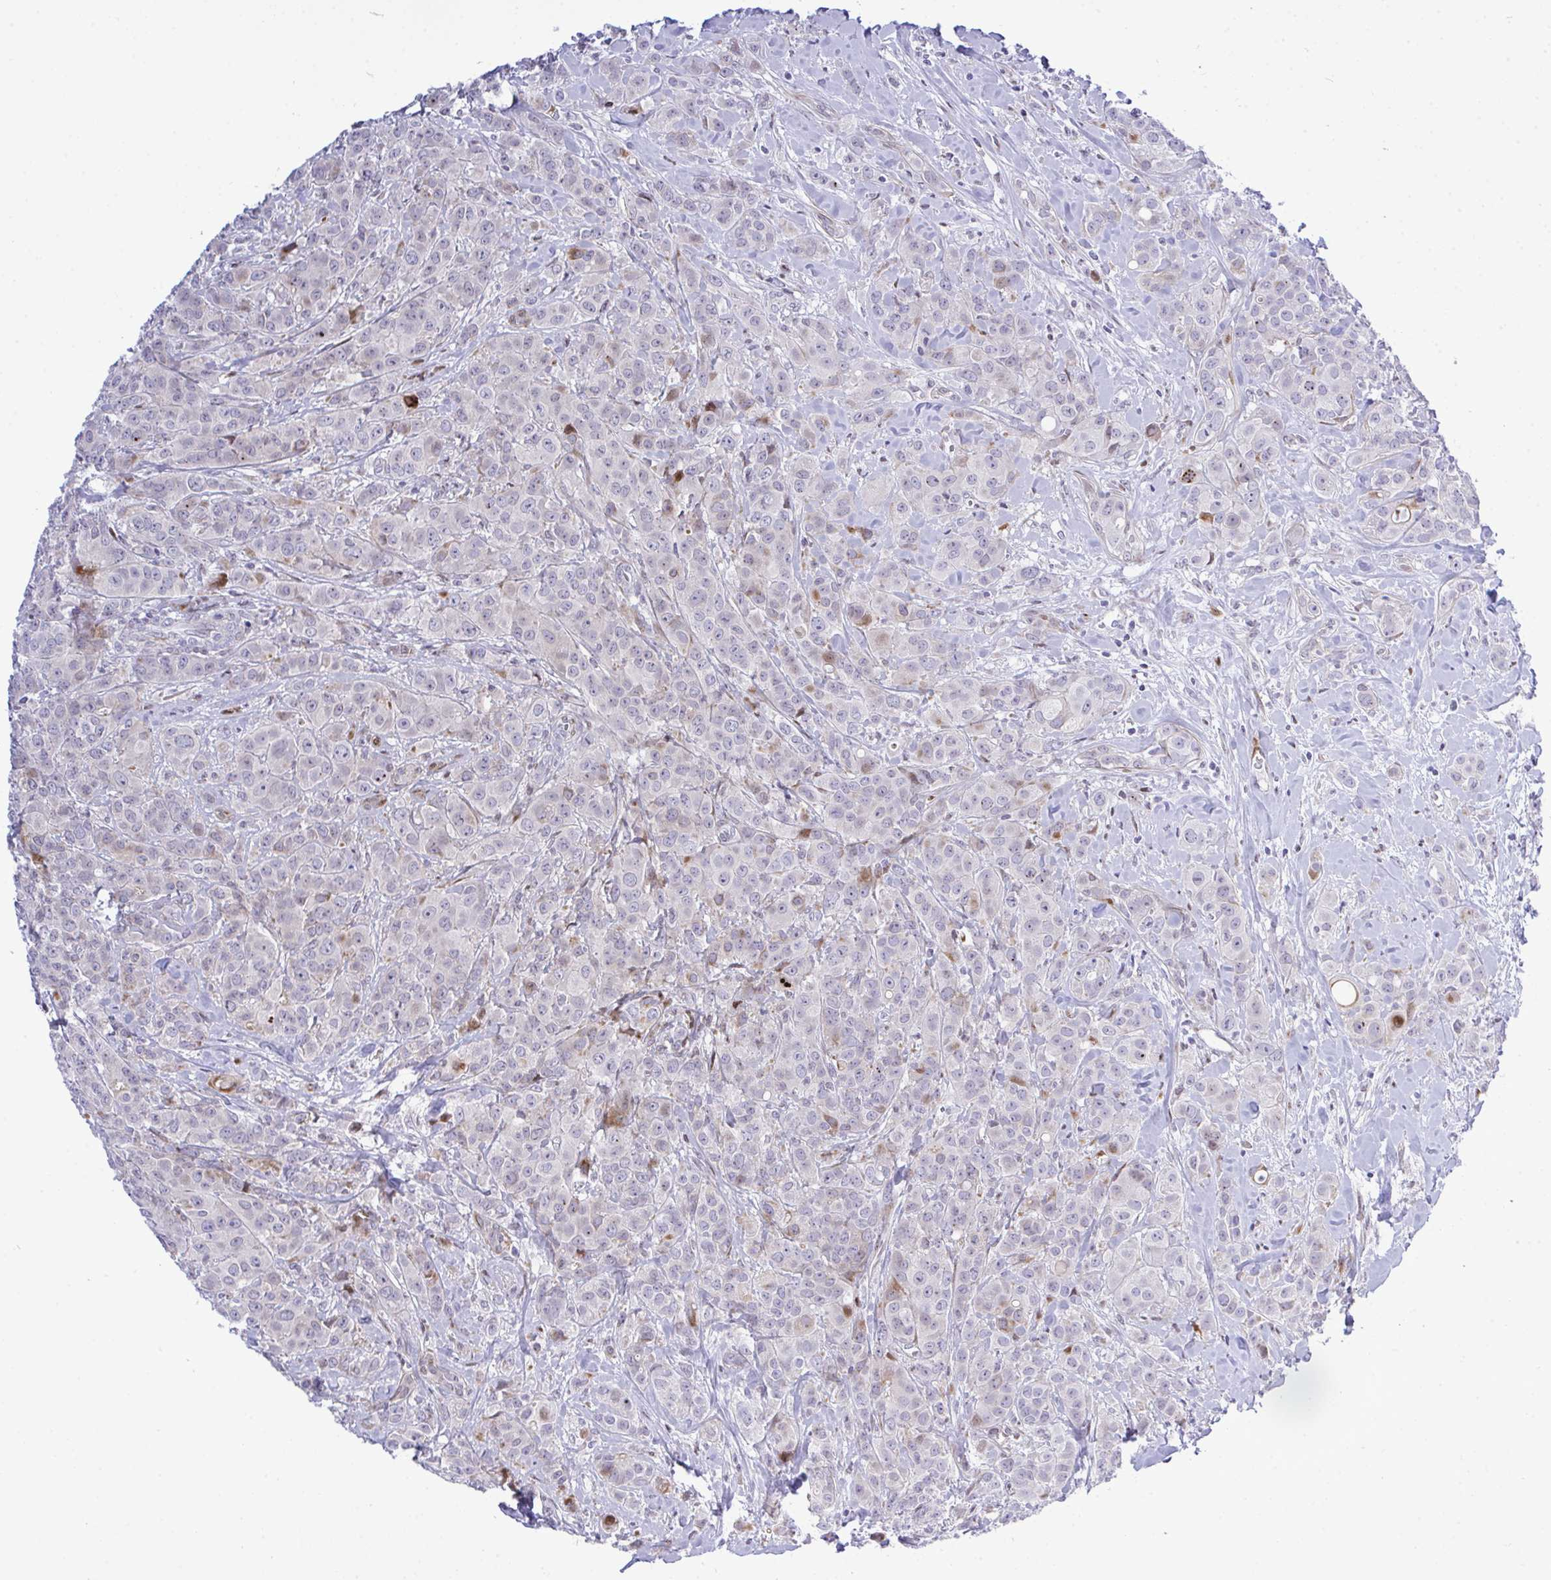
{"staining": {"intensity": "weak", "quantity": "<25%", "location": "nuclear"}, "tissue": "breast cancer", "cell_type": "Tumor cells", "image_type": "cancer", "snomed": [{"axis": "morphology", "description": "Normal tissue, NOS"}, {"axis": "morphology", "description": "Duct carcinoma"}, {"axis": "topography", "description": "Breast"}], "caption": "Micrograph shows no protein positivity in tumor cells of intraductal carcinoma (breast) tissue. (DAB IHC visualized using brightfield microscopy, high magnification).", "gene": "CASTOR2", "patient": {"sex": "female", "age": 43}}